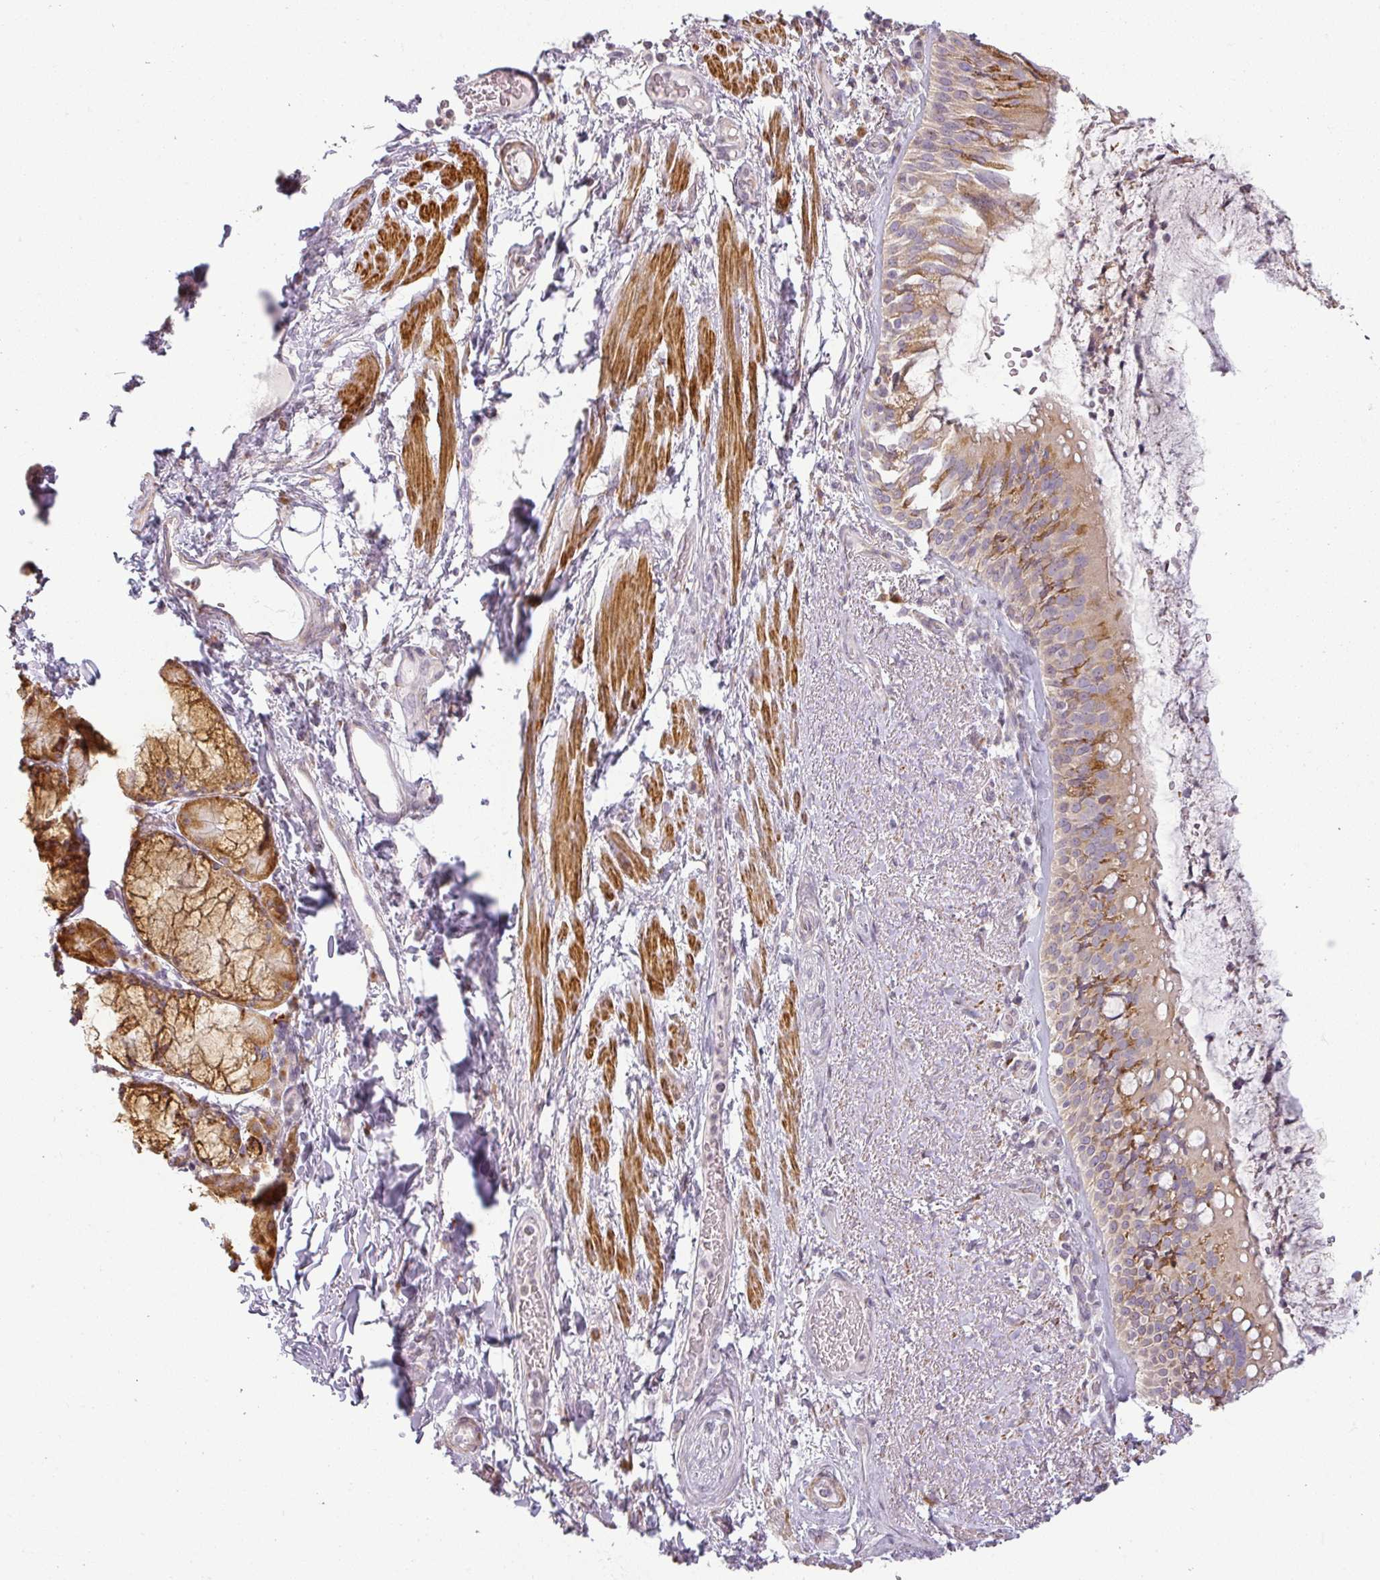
{"staining": {"intensity": "moderate", "quantity": "<25%", "location": "cytoplasmic/membranous"}, "tissue": "bronchus", "cell_type": "Respiratory epithelial cells", "image_type": "normal", "snomed": [{"axis": "morphology", "description": "Normal tissue, NOS"}, {"axis": "topography", "description": "Cartilage tissue"}, {"axis": "topography", "description": "Bronchus"}], "caption": "This is a photomicrograph of immunohistochemistry (IHC) staining of benign bronchus, which shows moderate positivity in the cytoplasmic/membranous of respiratory epithelial cells.", "gene": "CCDC144A", "patient": {"sex": "male", "age": 63}}